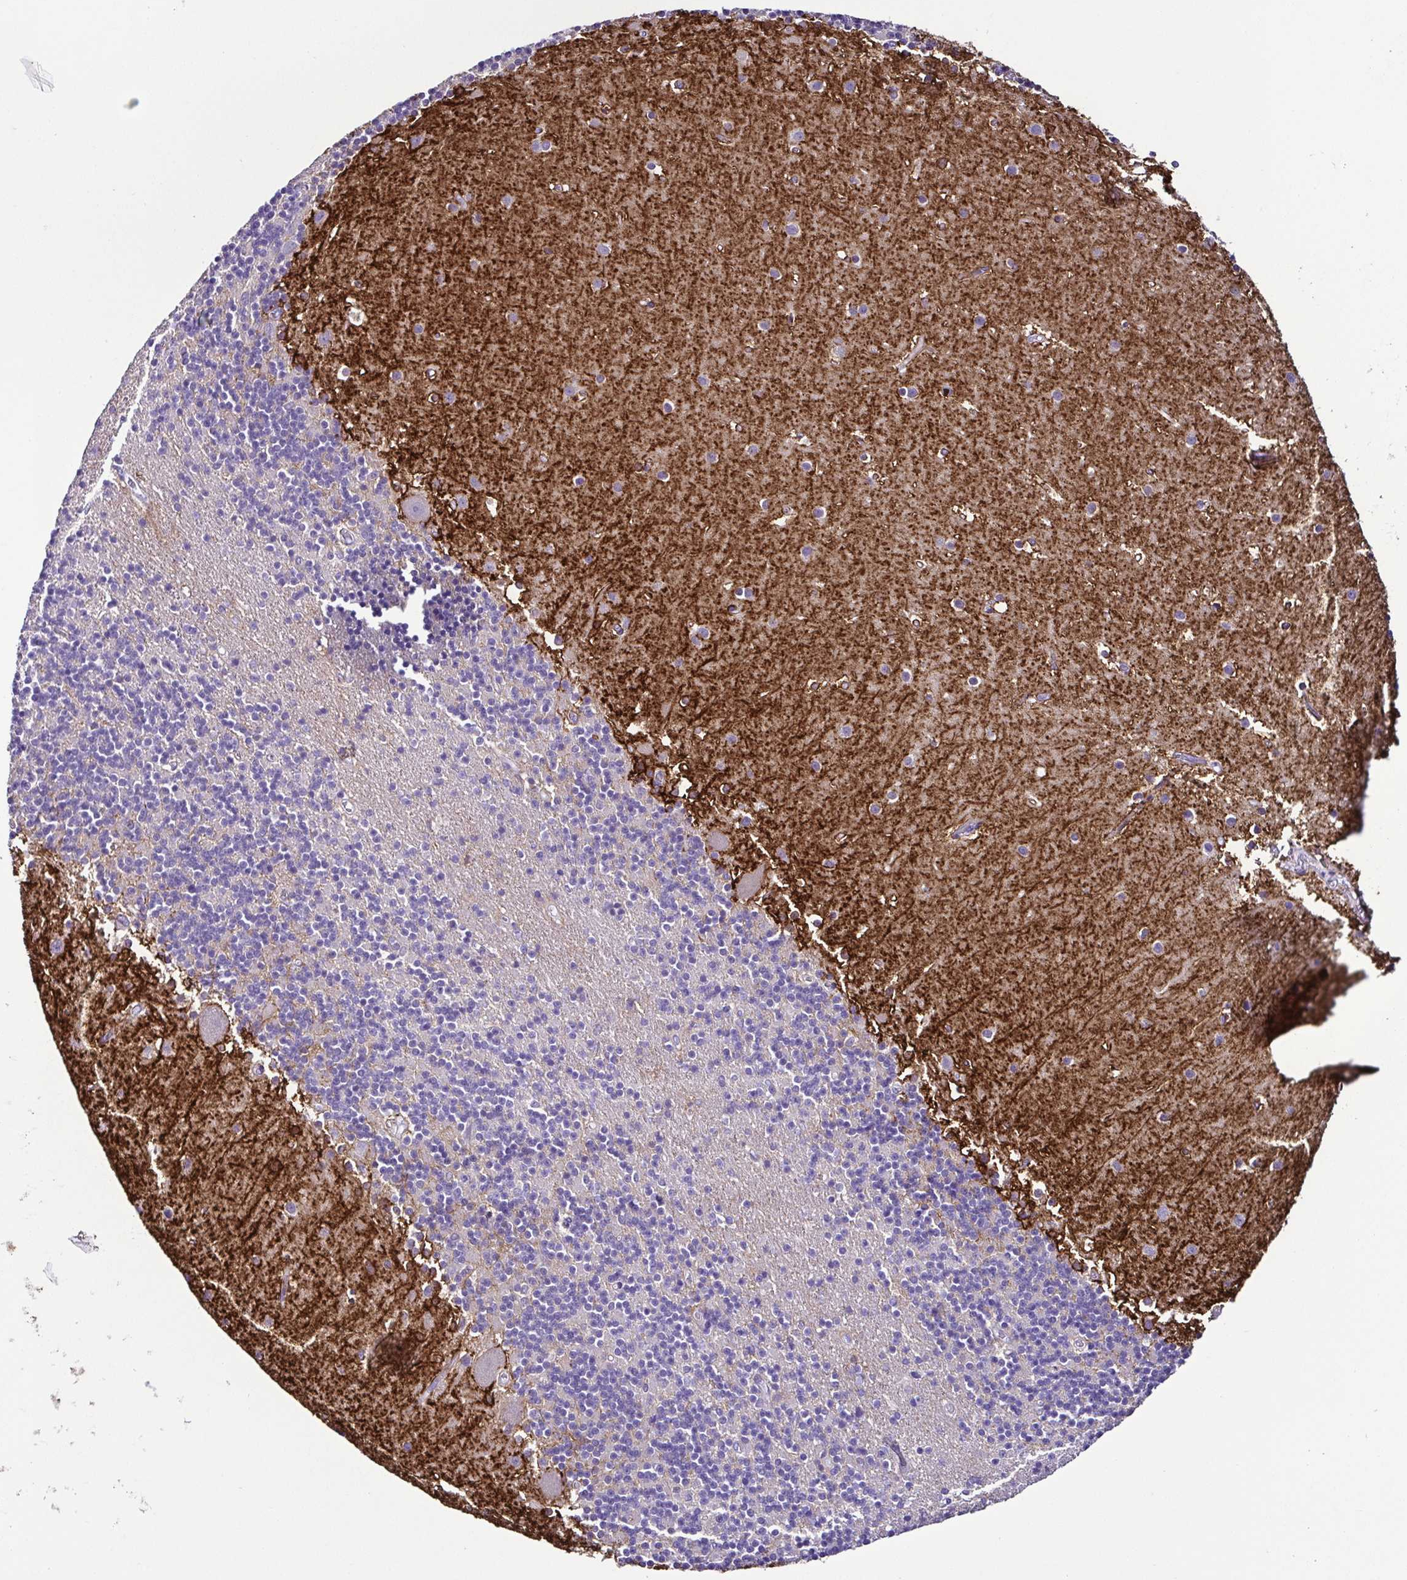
{"staining": {"intensity": "negative", "quantity": "none", "location": "none"}, "tissue": "cerebellum", "cell_type": "Cells in granular layer", "image_type": "normal", "snomed": [{"axis": "morphology", "description": "Normal tissue, NOS"}, {"axis": "topography", "description": "Cerebellum"}], "caption": "An immunohistochemistry histopathology image of unremarkable cerebellum is shown. There is no staining in cells in granular layer of cerebellum.", "gene": "SRL", "patient": {"sex": "male", "age": 54}}